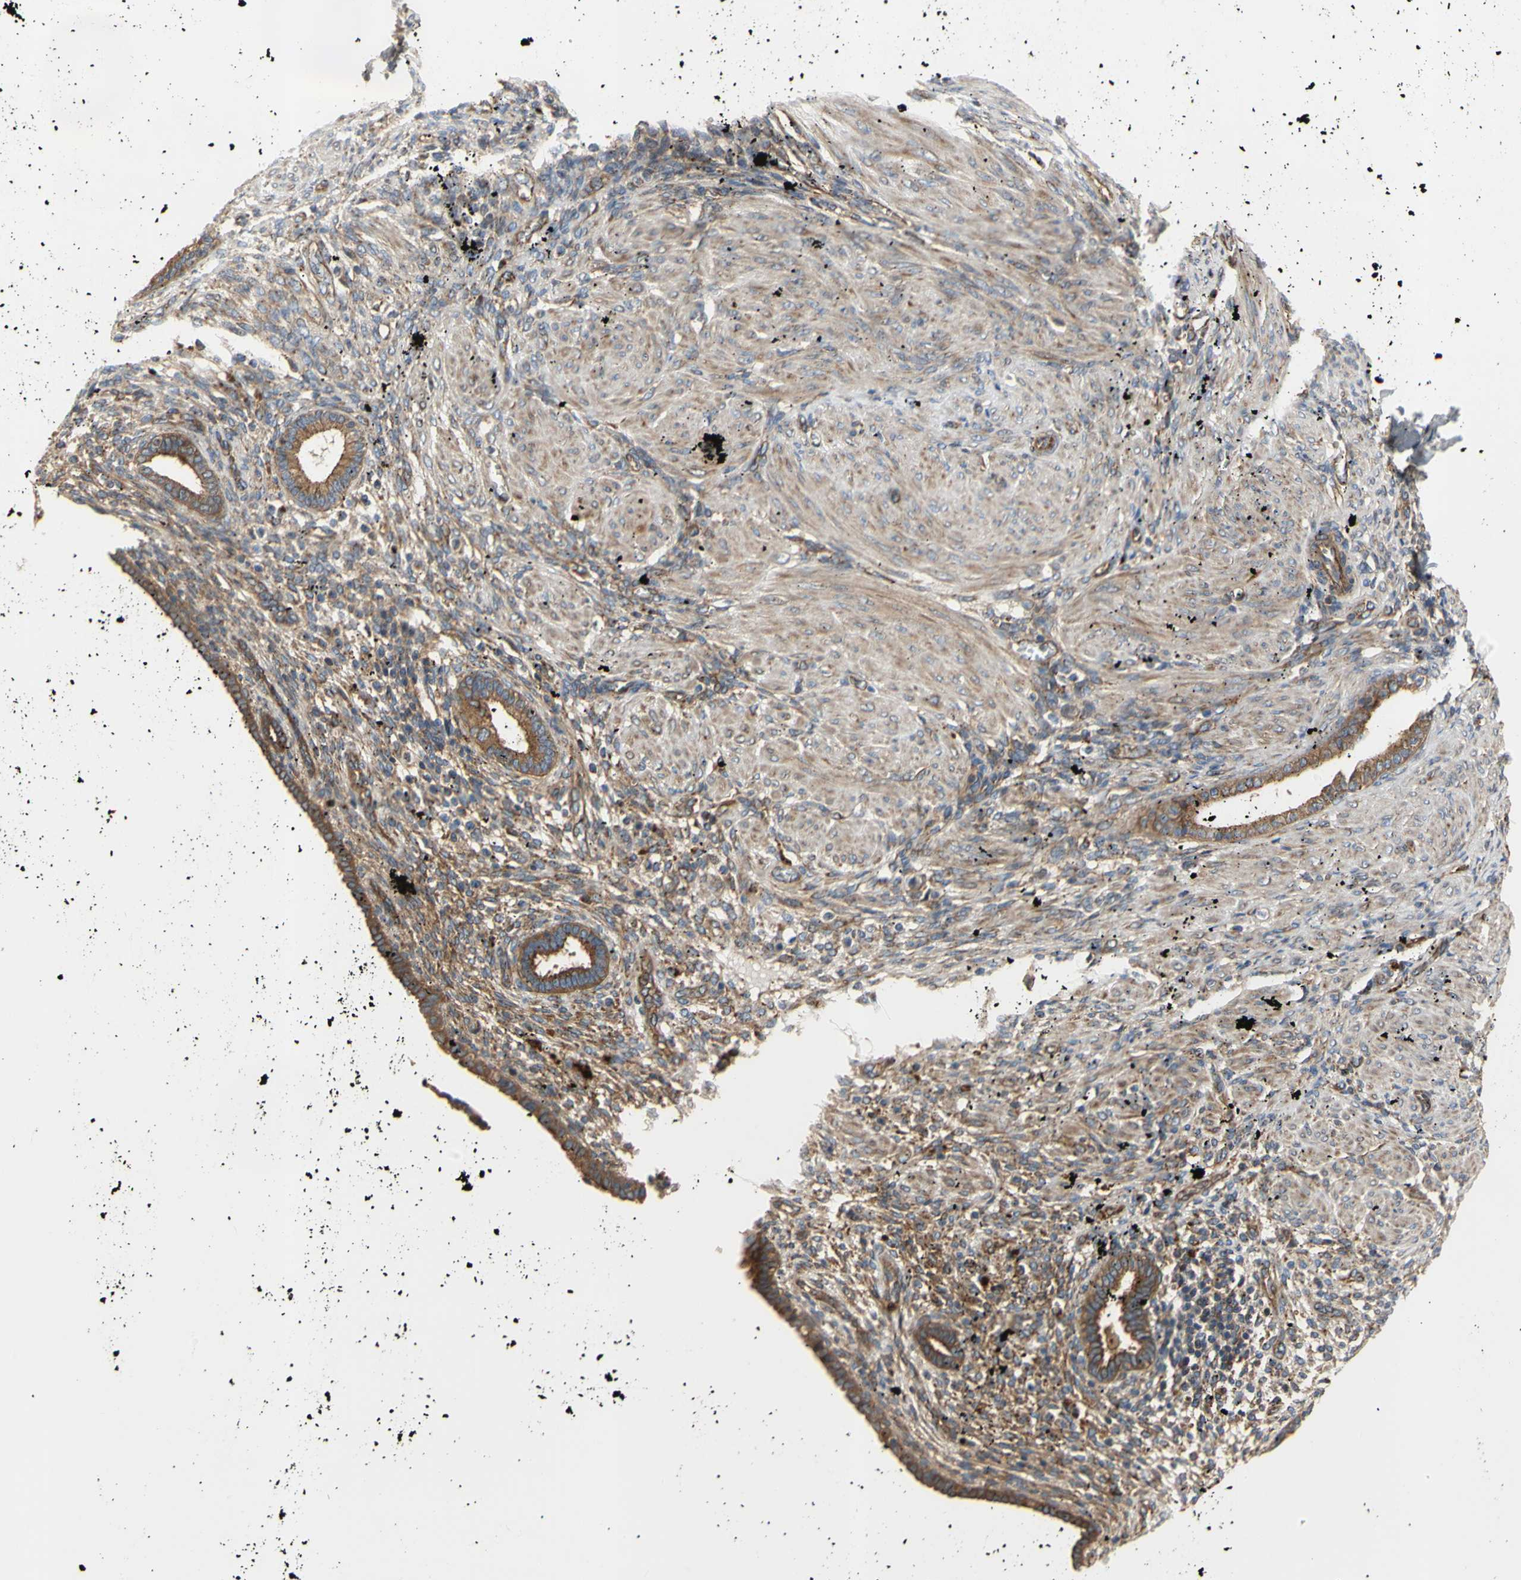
{"staining": {"intensity": "negative", "quantity": "none", "location": "none"}, "tissue": "endometrium", "cell_type": "Cells in endometrial stroma", "image_type": "normal", "snomed": [{"axis": "morphology", "description": "Normal tissue, NOS"}, {"axis": "topography", "description": "Endometrium"}], "caption": "Protein analysis of benign endometrium displays no significant positivity in cells in endometrial stroma. Nuclei are stained in blue.", "gene": "TUBG2", "patient": {"sex": "female", "age": 72}}